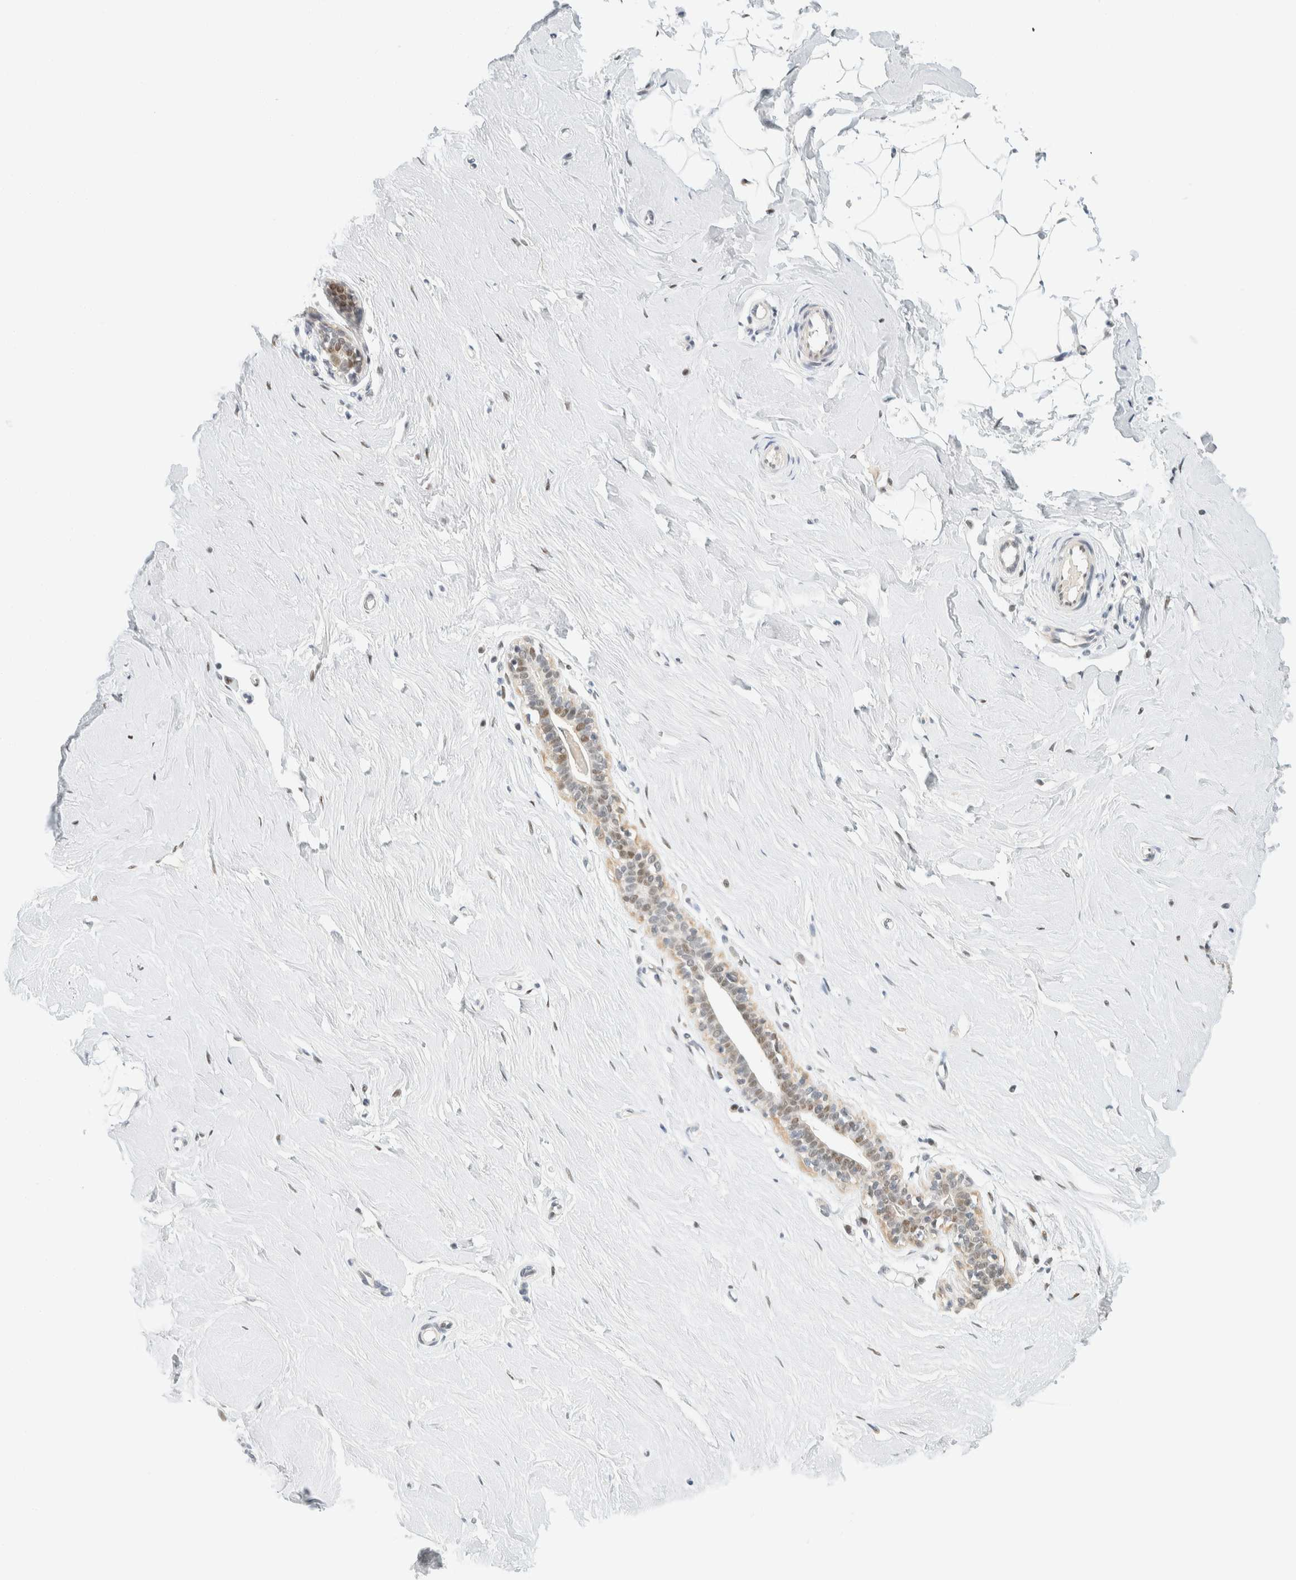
{"staining": {"intensity": "negative", "quantity": "none", "location": "none"}, "tissue": "breast", "cell_type": "Adipocytes", "image_type": "normal", "snomed": [{"axis": "morphology", "description": "Normal tissue, NOS"}, {"axis": "topography", "description": "Breast"}], "caption": "DAB immunohistochemical staining of unremarkable breast demonstrates no significant expression in adipocytes.", "gene": "ZNF683", "patient": {"sex": "female", "age": 23}}